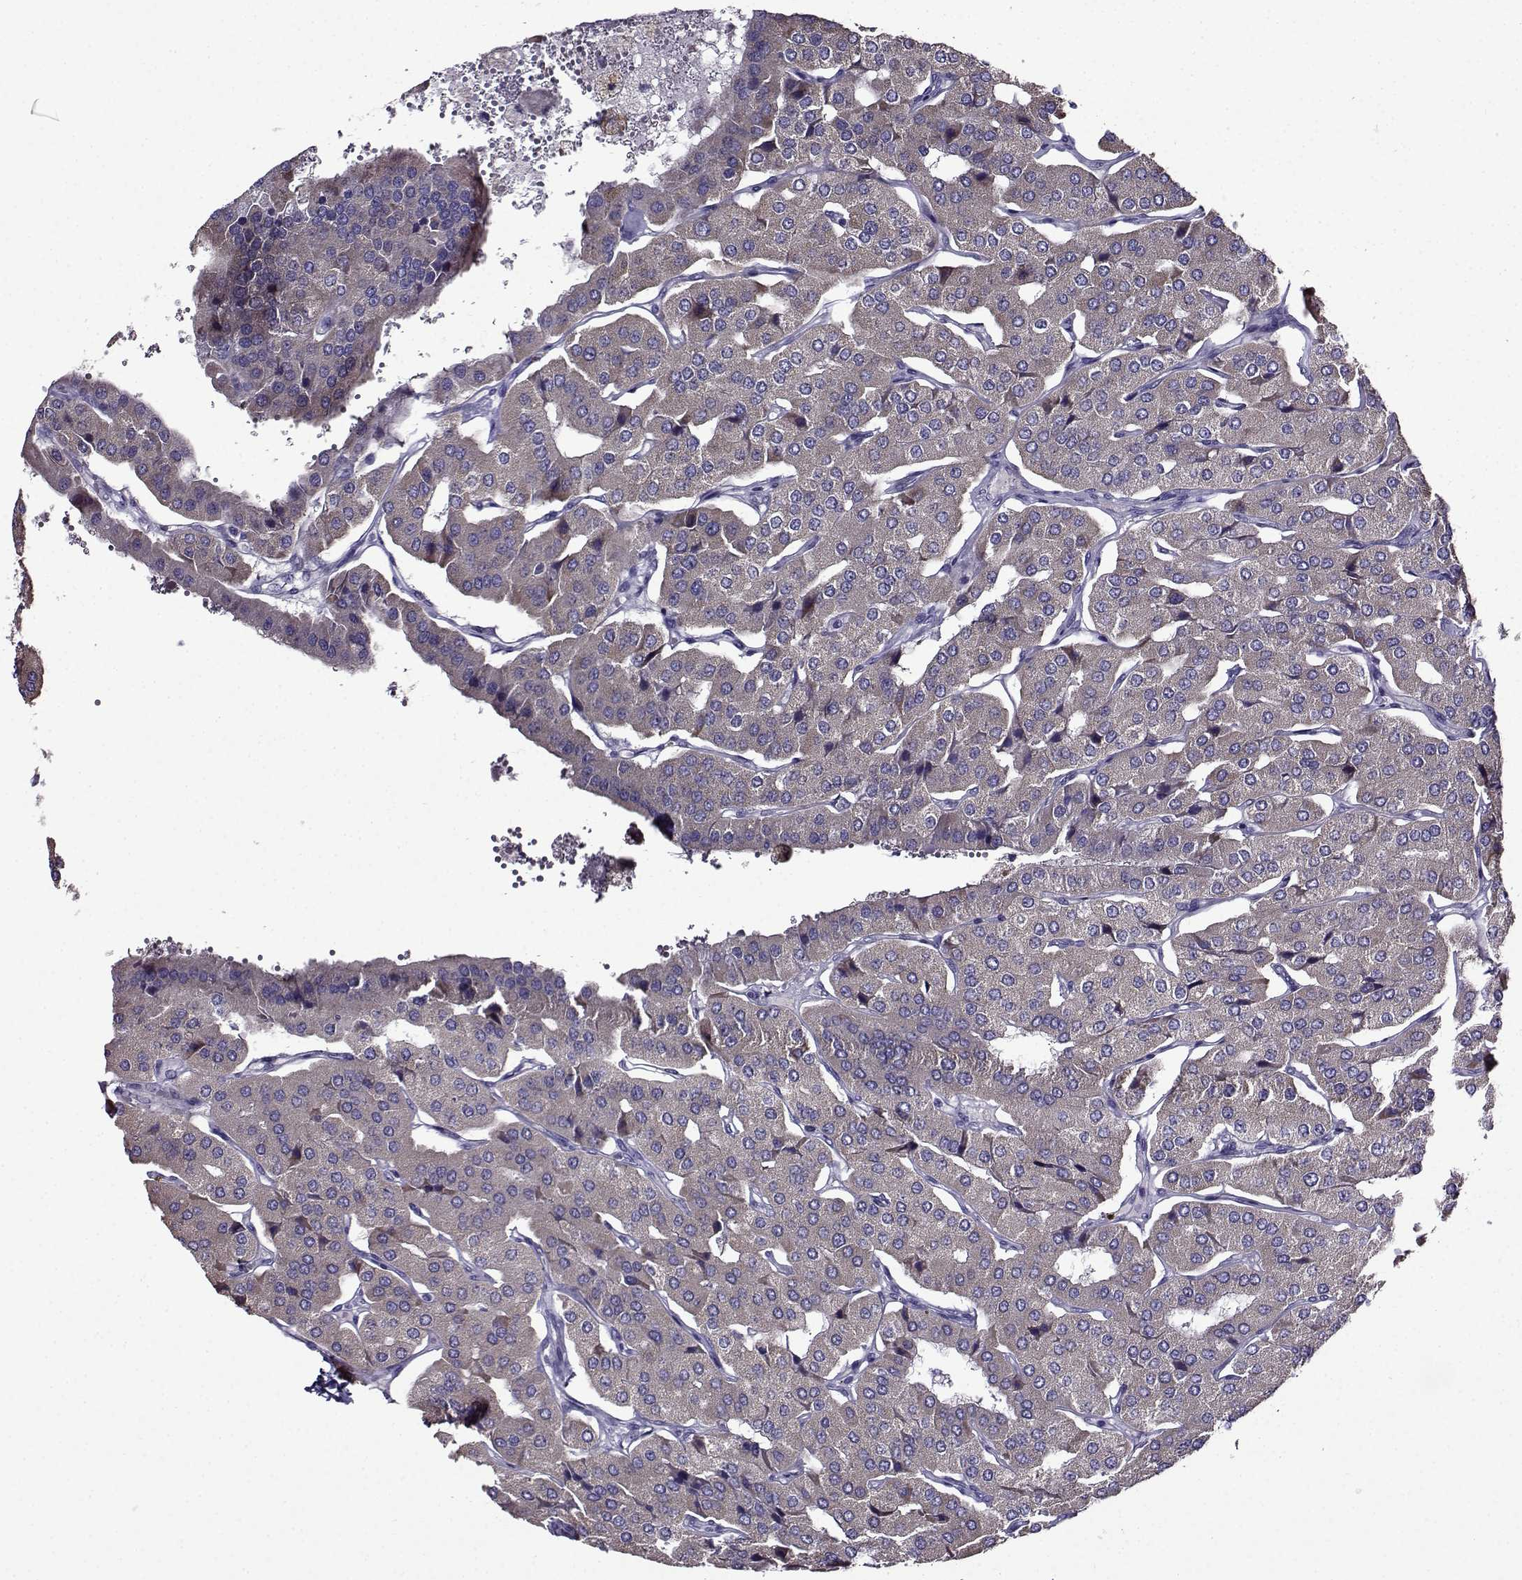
{"staining": {"intensity": "negative", "quantity": "none", "location": "none"}, "tissue": "parathyroid gland", "cell_type": "Glandular cells", "image_type": "normal", "snomed": [{"axis": "morphology", "description": "Normal tissue, NOS"}, {"axis": "morphology", "description": "Adenoma, NOS"}, {"axis": "topography", "description": "Parathyroid gland"}], "caption": "This is a photomicrograph of immunohistochemistry staining of unremarkable parathyroid gland, which shows no expression in glandular cells.", "gene": "TMEM266", "patient": {"sex": "female", "age": 86}}